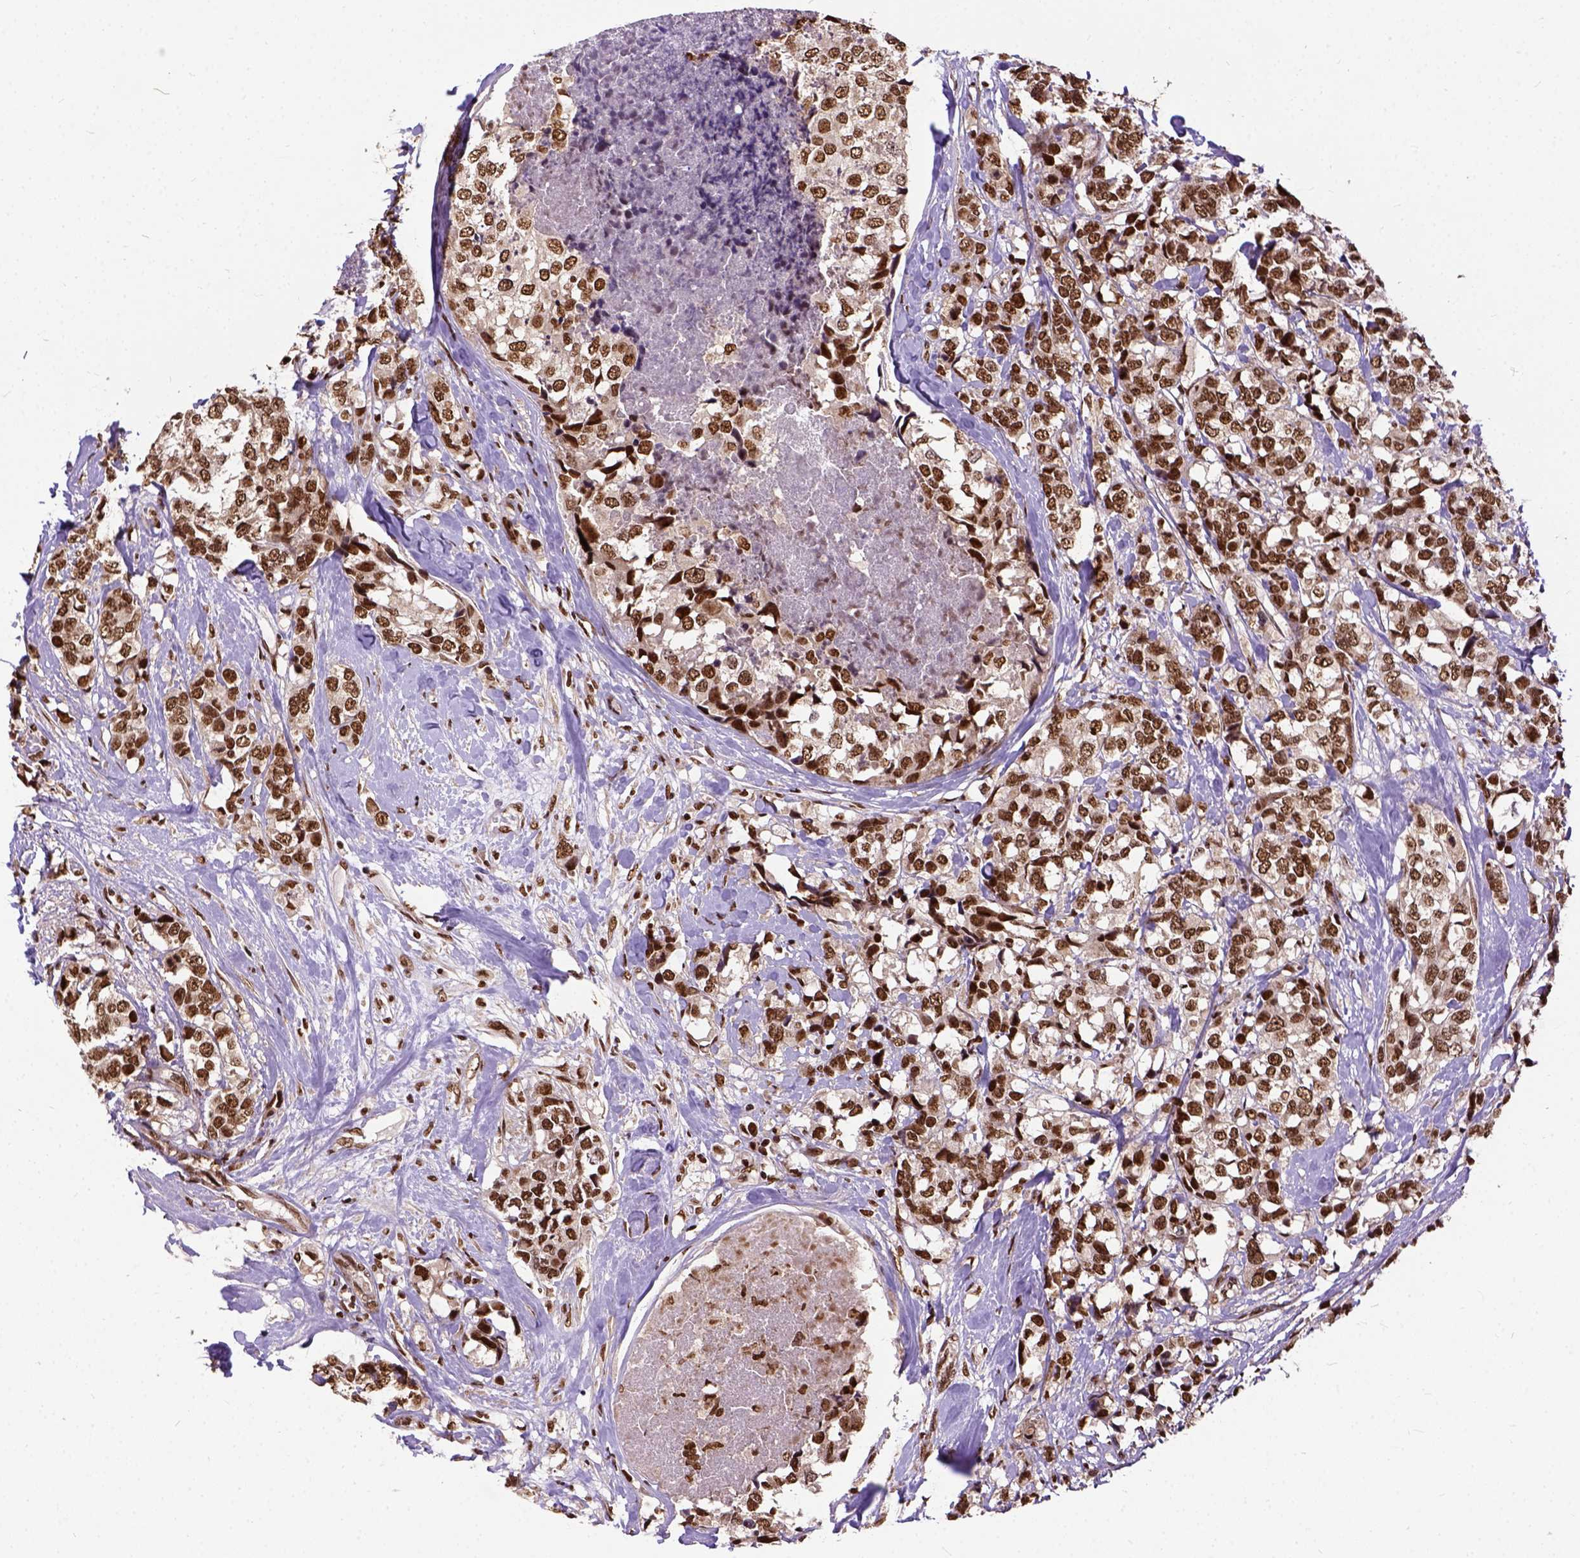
{"staining": {"intensity": "strong", "quantity": ">75%", "location": "nuclear"}, "tissue": "breast cancer", "cell_type": "Tumor cells", "image_type": "cancer", "snomed": [{"axis": "morphology", "description": "Lobular carcinoma"}, {"axis": "topography", "description": "Breast"}], "caption": "Immunohistochemical staining of human lobular carcinoma (breast) reveals high levels of strong nuclear protein staining in approximately >75% of tumor cells.", "gene": "NACC1", "patient": {"sex": "female", "age": 59}}